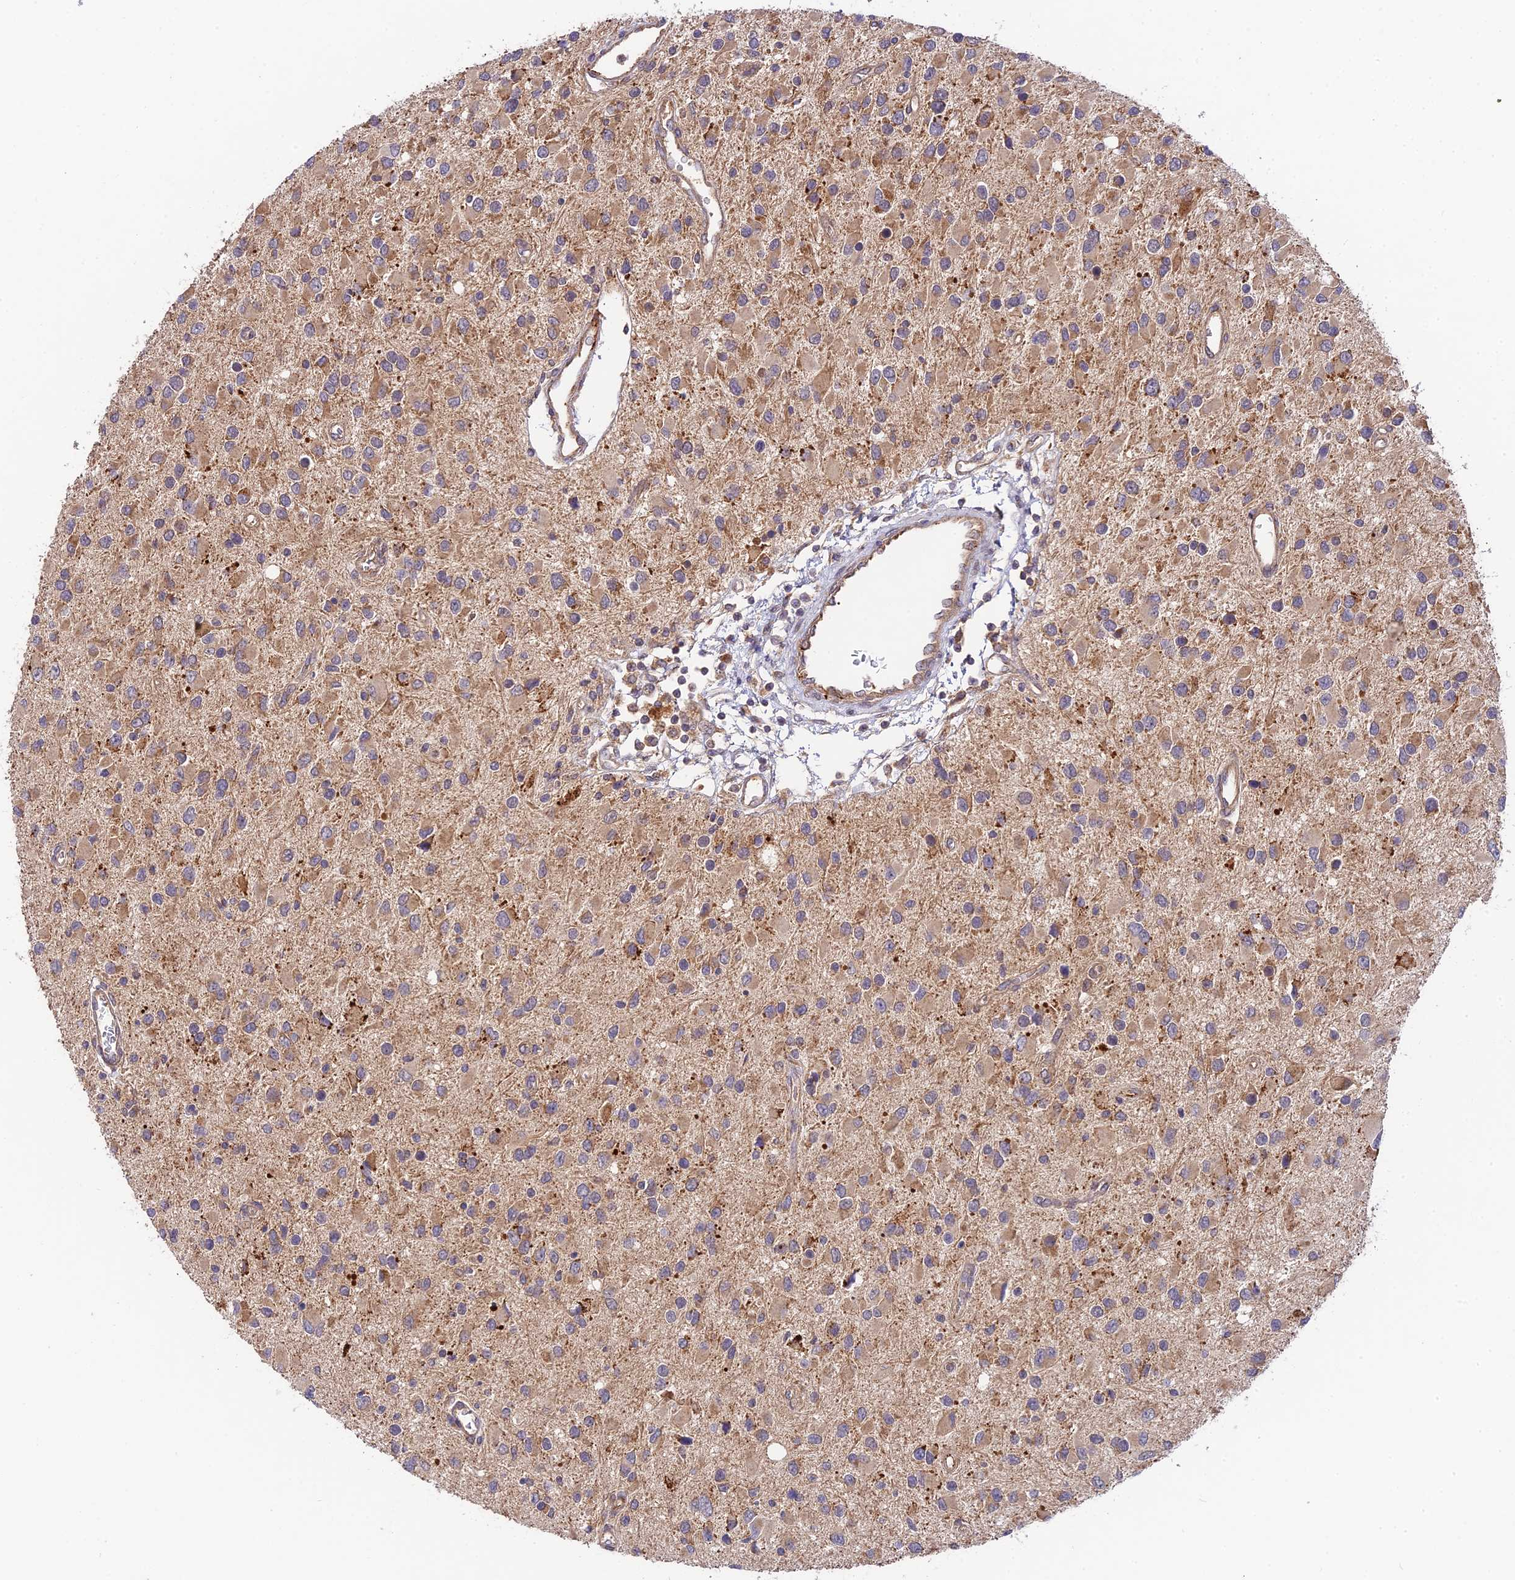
{"staining": {"intensity": "moderate", "quantity": "<25%", "location": "cytoplasmic/membranous"}, "tissue": "glioma", "cell_type": "Tumor cells", "image_type": "cancer", "snomed": [{"axis": "morphology", "description": "Glioma, malignant, High grade"}, {"axis": "topography", "description": "Brain"}], "caption": "Malignant glioma (high-grade) was stained to show a protein in brown. There is low levels of moderate cytoplasmic/membranous expression in about <25% of tumor cells.", "gene": "C3orf20", "patient": {"sex": "male", "age": 53}}